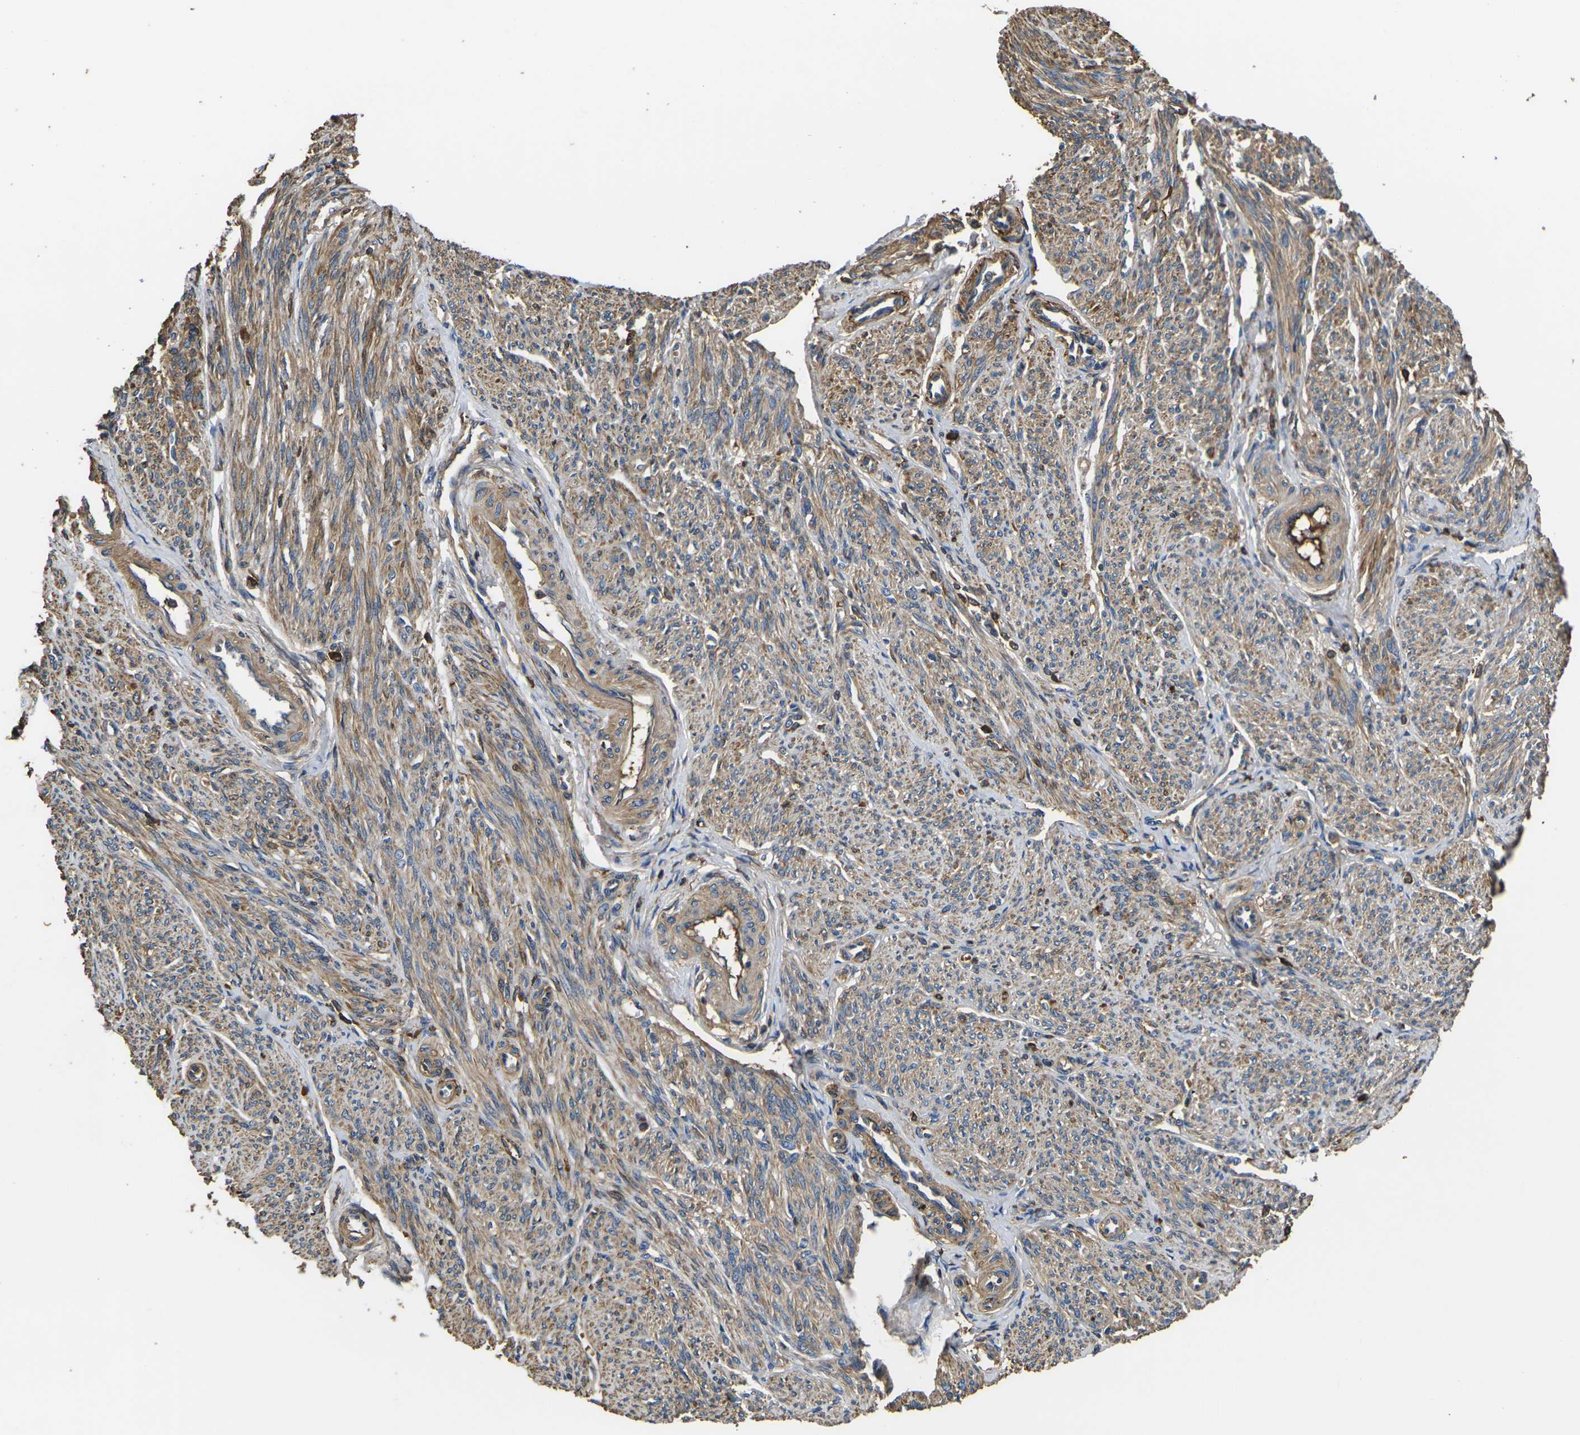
{"staining": {"intensity": "moderate", "quantity": ">75%", "location": "cytoplasmic/membranous"}, "tissue": "smooth muscle", "cell_type": "Smooth muscle cells", "image_type": "normal", "snomed": [{"axis": "morphology", "description": "Normal tissue, NOS"}, {"axis": "topography", "description": "Smooth muscle"}], "caption": "Smooth muscle stained with immunohistochemistry (IHC) reveals moderate cytoplasmic/membranous expression in about >75% of smooth muscle cells.", "gene": "HSPG2", "patient": {"sex": "female", "age": 65}}